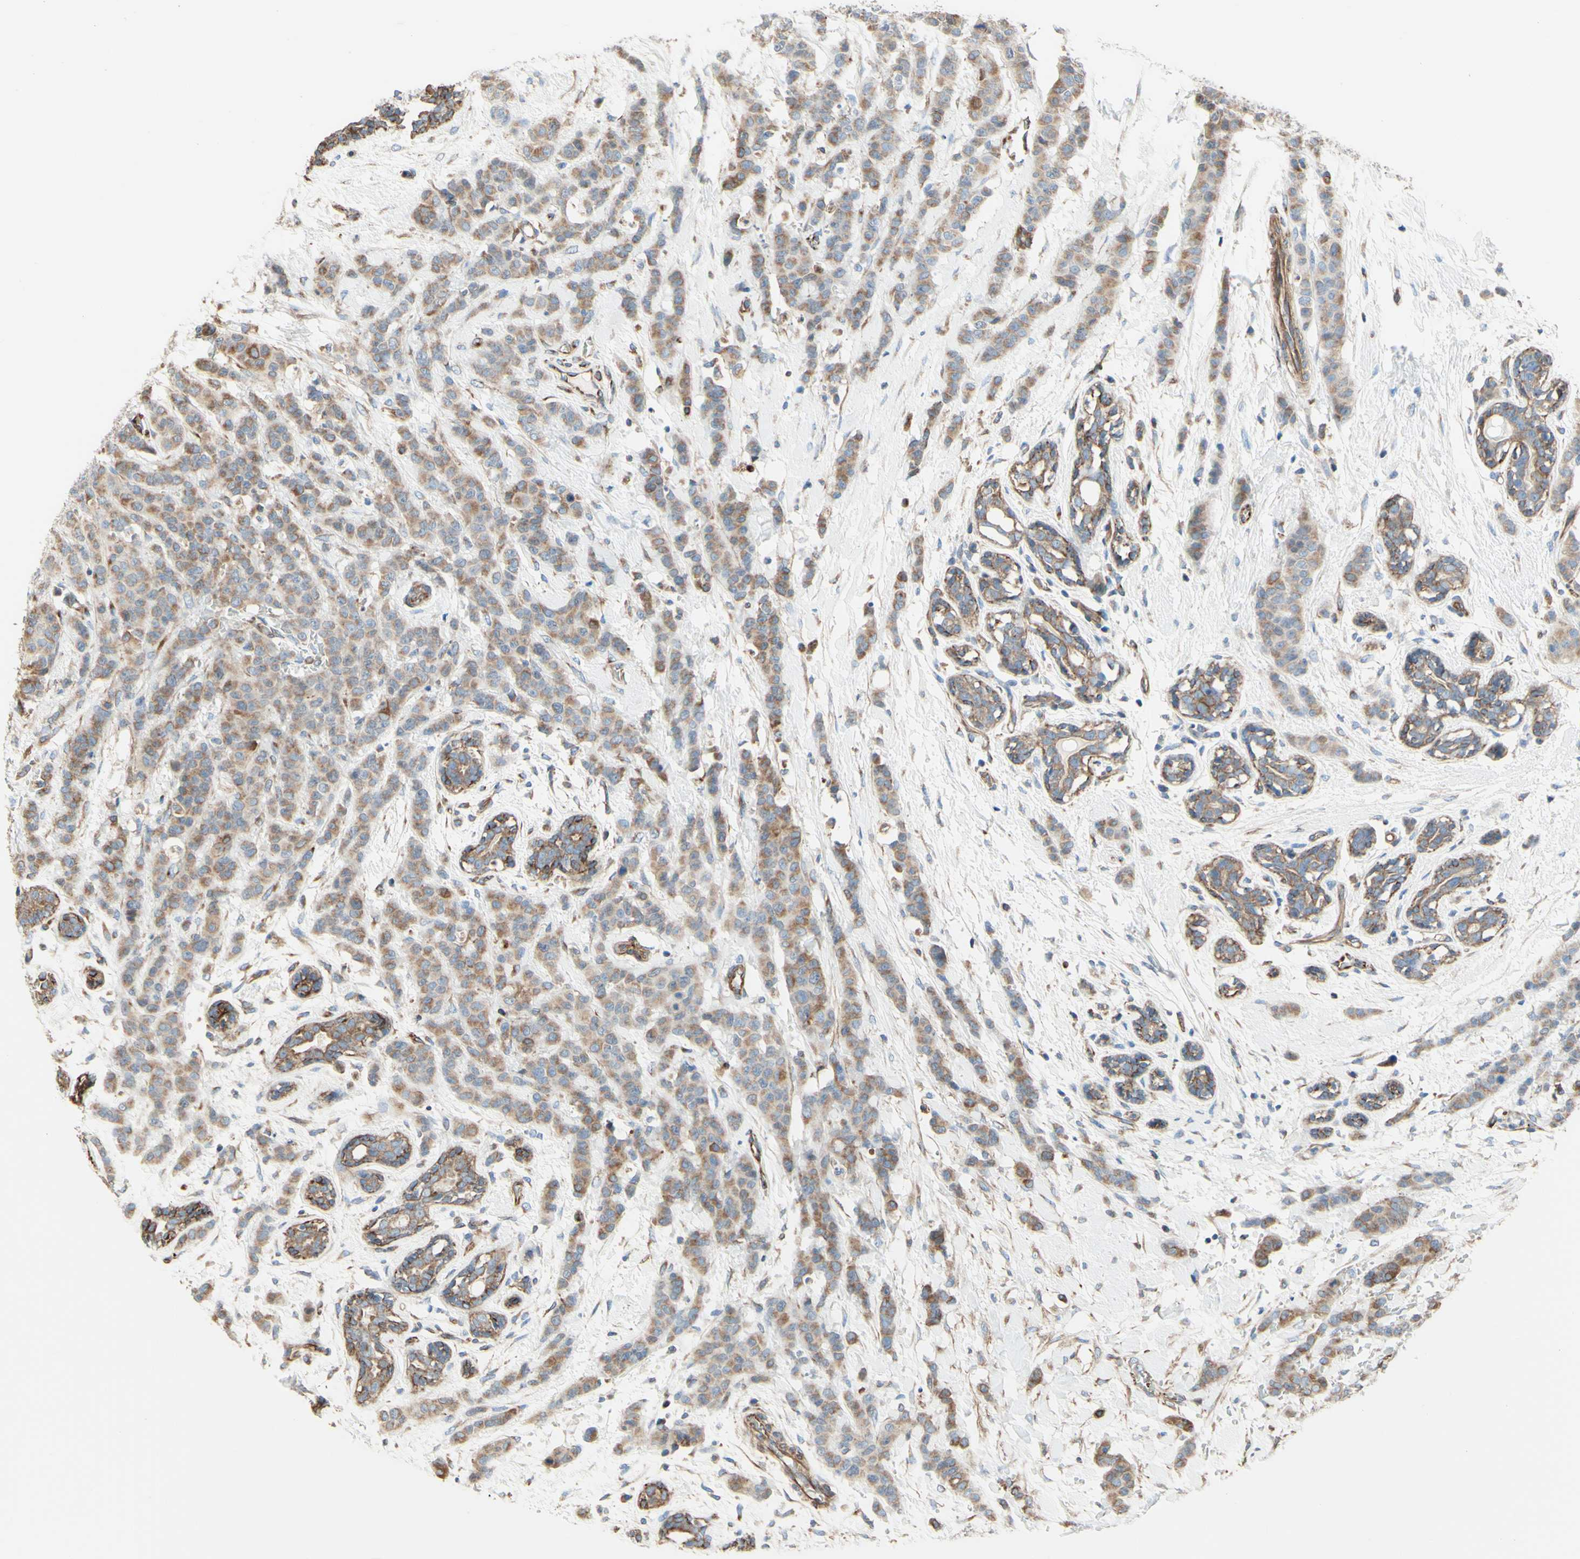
{"staining": {"intensity": "weak", "quantity": ">75%", "location": "cytoplasmic/membranous"}, "tissue": "breast cancer", "cell_type": "Tumor cells", "image_type": "cancer", "snomed": [{"axis": "morphology", "description": "Normal tissue, NOS"}, {"axis": "morphology", "description": "Duct carcinoma"}, {"axis": "topography", "description": "Breast"}], "caption": "The image shows a brown stain indicating the presence of a protein in the cytoplasmic/membranous of tumor cells in breast cancer (intraductal carcinoma).", "gene": "ENDOD1", "patient": {"sex": "female", "age": 40}}